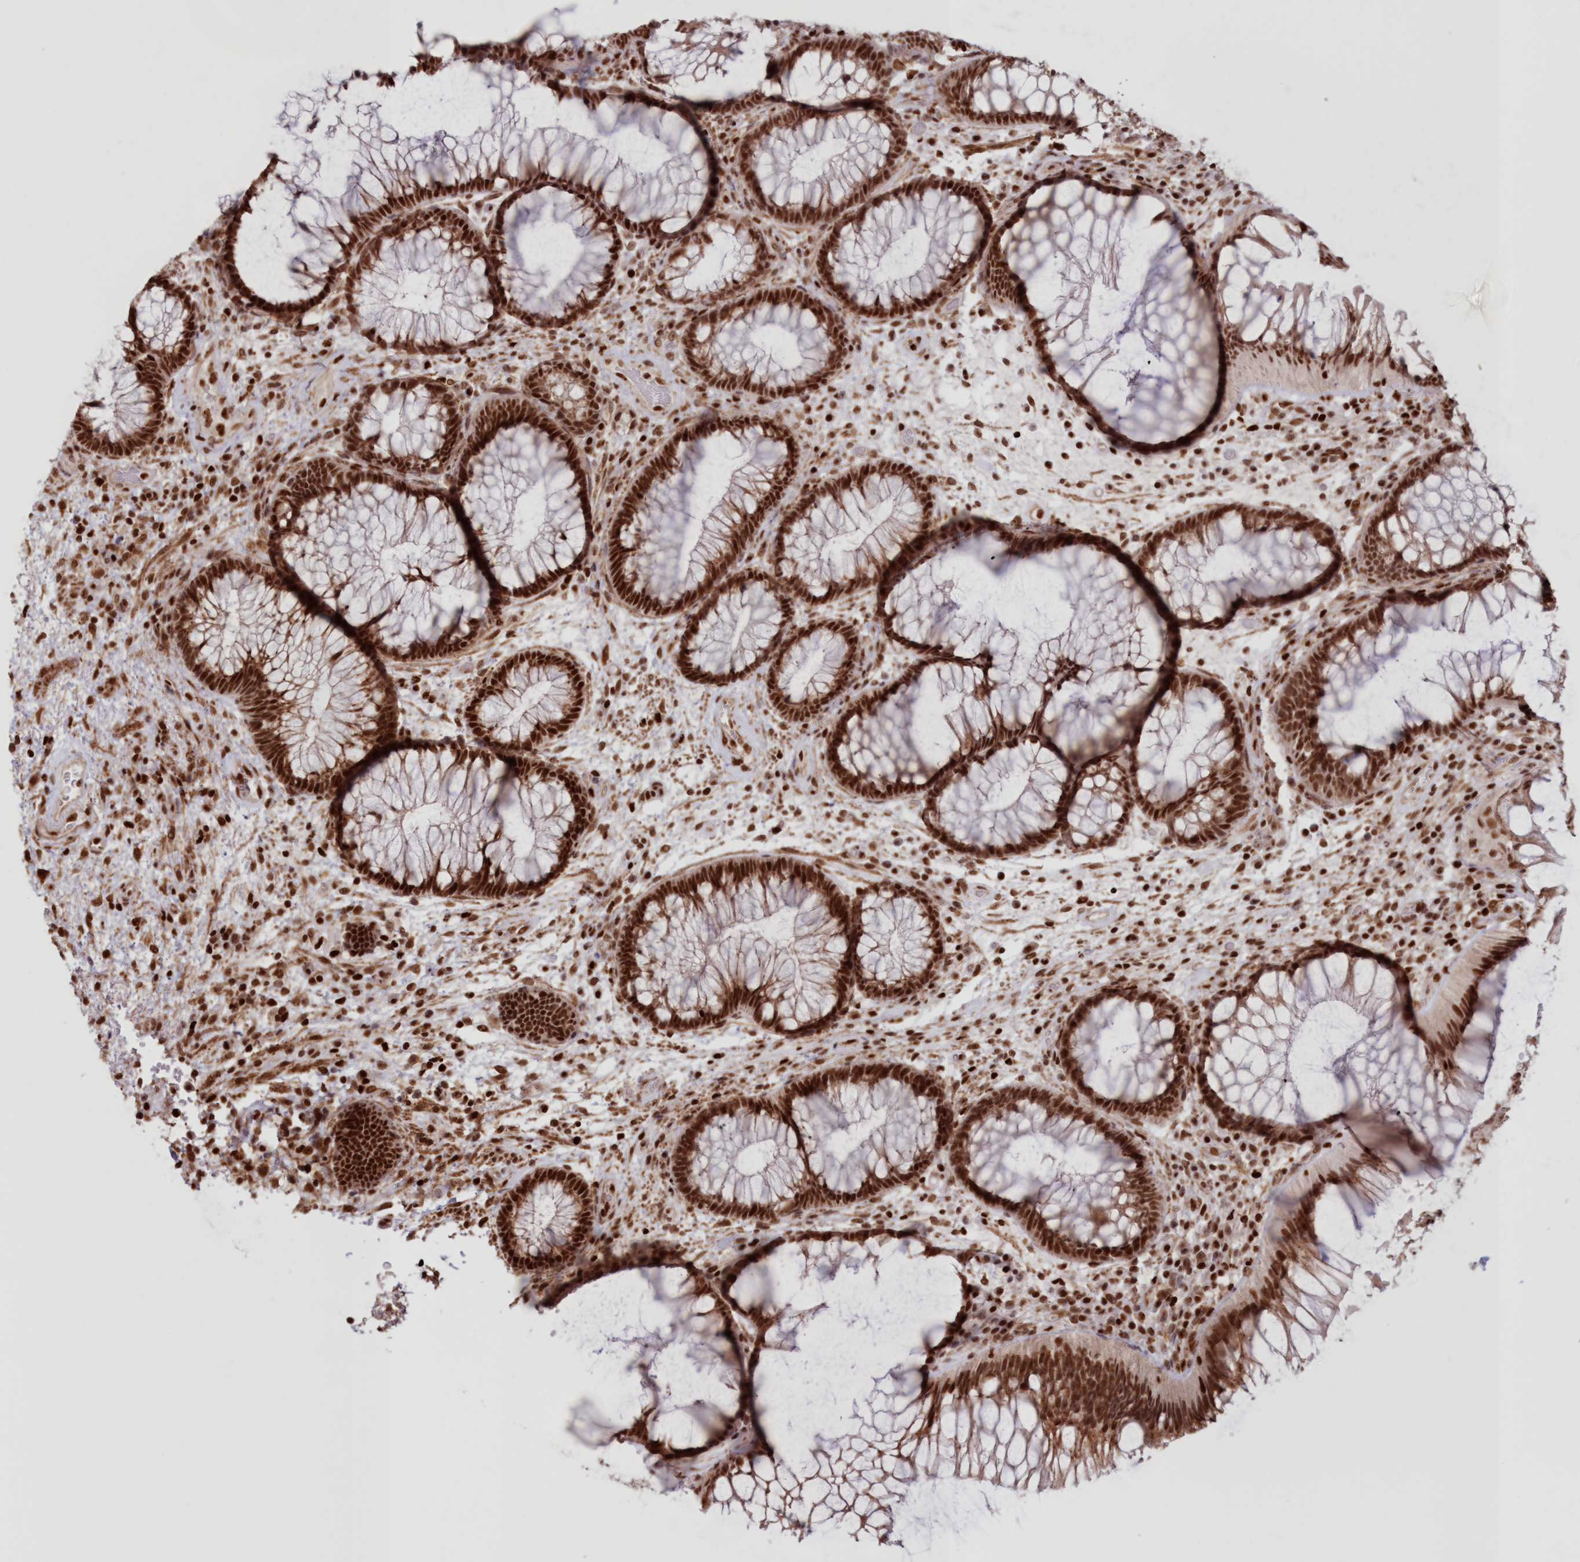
{"staining": {"intensity": "strong", "quantity": ">75%", "location": "cytoplasmic/membranous,nuclear"}, "tissue": "rectum", "cell_type": "Glandular cells", "image_type": "normal", "snomed": [{"axis": "morphology", "description": "Normal tissue, NOS"}, {"axis": "topography", "description": "Rectum"}], "caption": "DAB (3,3'-diaminobenzidine) immunohistochemical staining of unremarkable rectum demonstrates strong cytoplasmic/membranous,nuclear protein positivity in about >75% of glandular cells.", "gene": "POLR2B", "patient": {"sex": "male", "age": 51}}